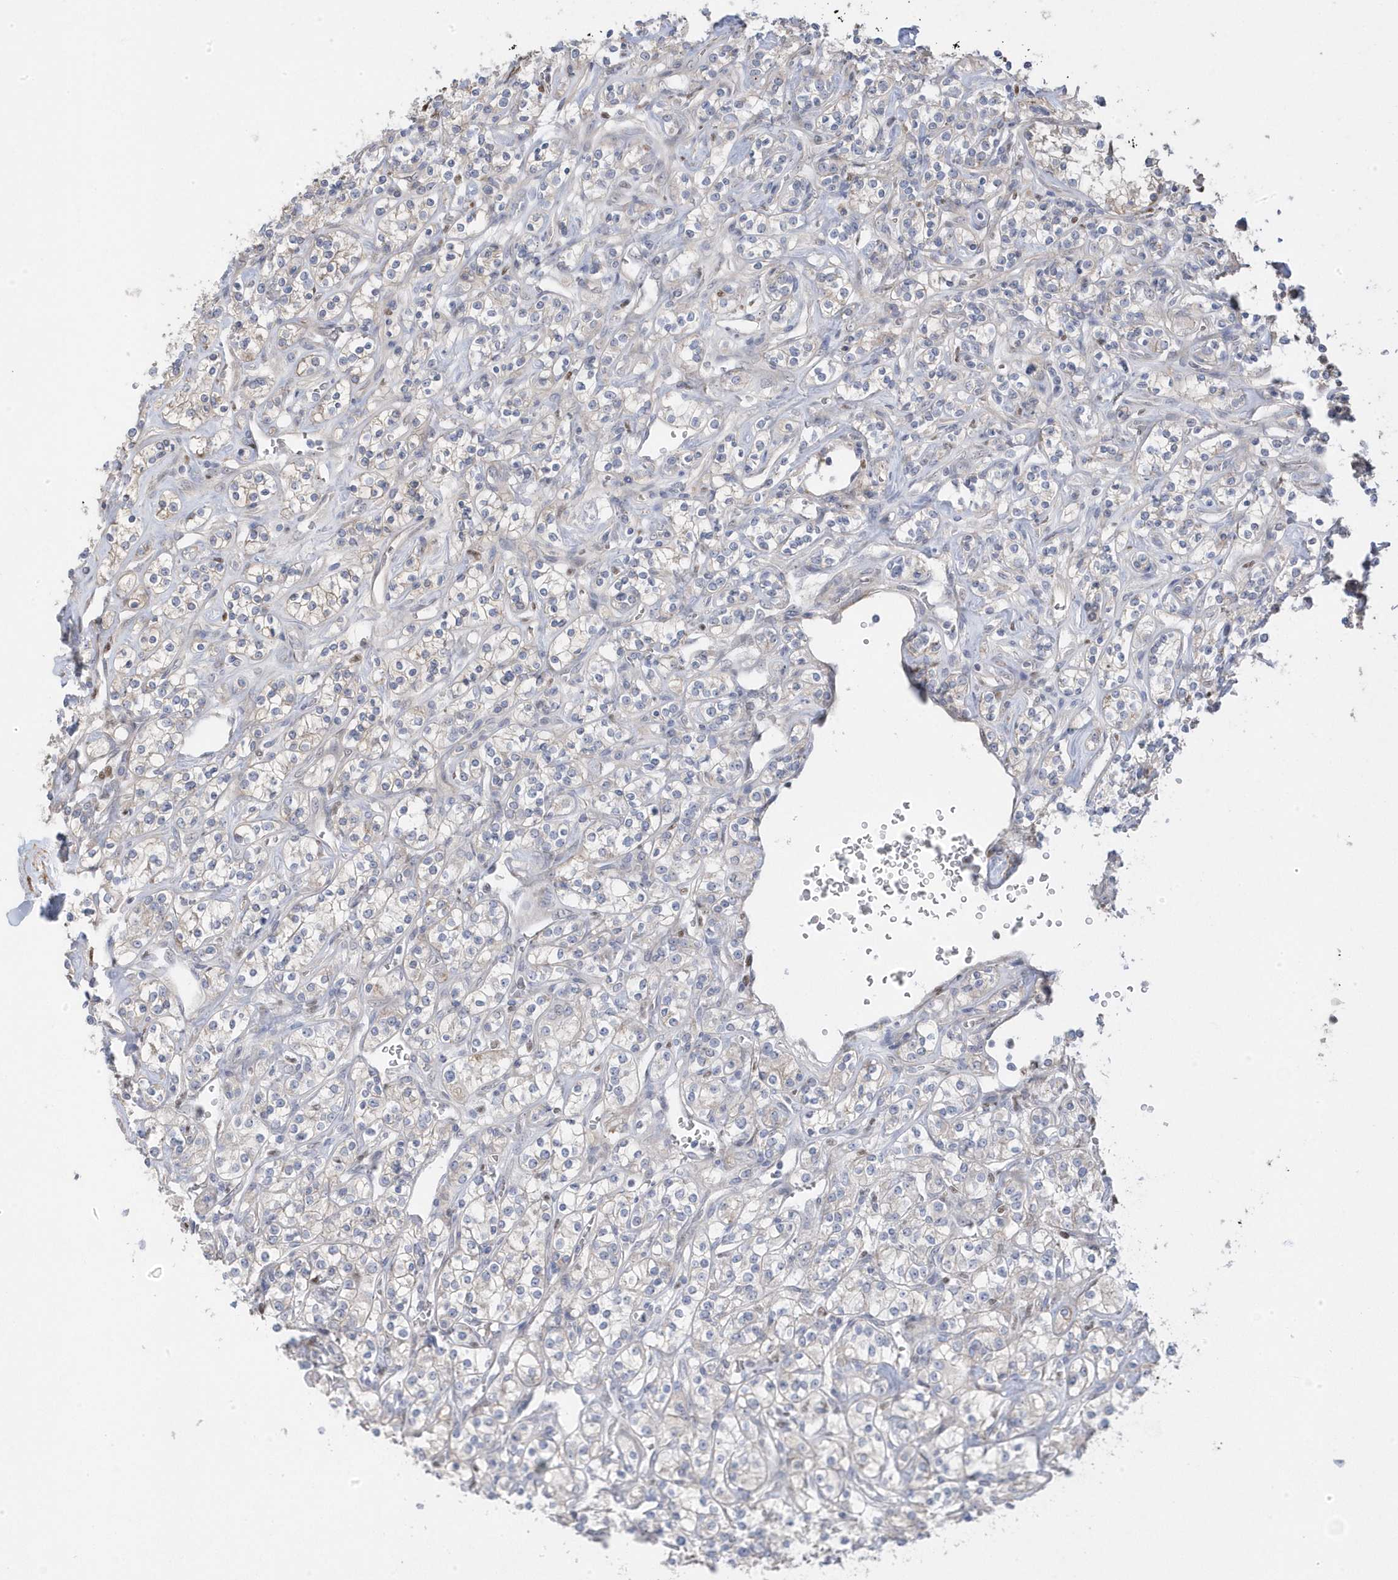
{"staining": {"intensity": "negative", "quantity": "none", "location": "none"}, "tissue": "renal cancer", "cell_type": "Tumor cells", "image_type": "cancer", "snomed": [{"axis": "morphology", "description": "Adenocarcinoma, NOS"}, {"axis": "topography", "description": "Kidney"}], "caption": "Tumor cells are negative for brown protein staining in renal cancer (adenocarcinoma).", "gene": "GTPBP6", "patient": {"sex": "male", "age": 77}}